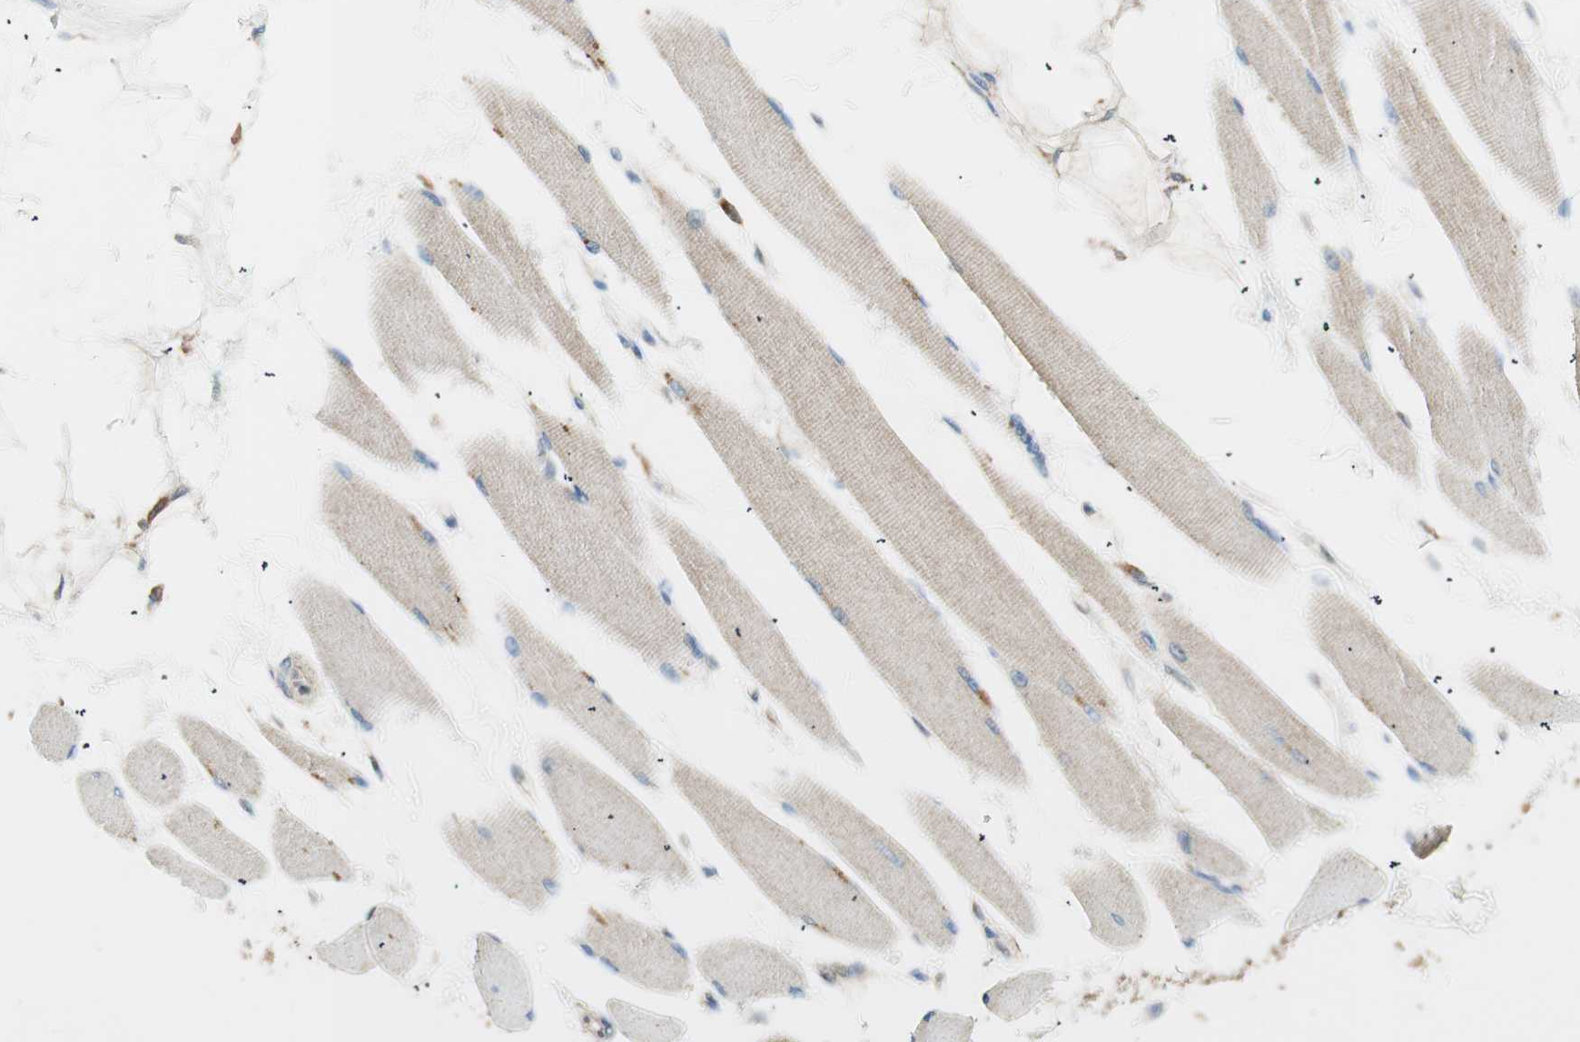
{"staining": {"intensity": "weak", "quantity": ">75%", "location": "cytoplasmic/membranous"}, "tissue": "skeletal muscle", "cell_type": "Myocytes", "image_type": "normal", "snomed": [{"axis": "morphology", "description": "Normal tissue, NOS"}, {"axis": "topography", "description": "Skeletal muscle"}, {"axis": "topography", "description": "Peripheral nerve tissue"}], "caption": "Unremarkable skeletal muscle was stained to show a protein in brown. There is low levels of weak cytoplasmic/membranous staining in approximately >75% of myocytes. The staining was performed using DAB, with brown indicating positive protein expression. Nuclei are stained blue with hematoxylin.", "gene": "RAB5A", "patient": {"sex": "female", "age": 84}}